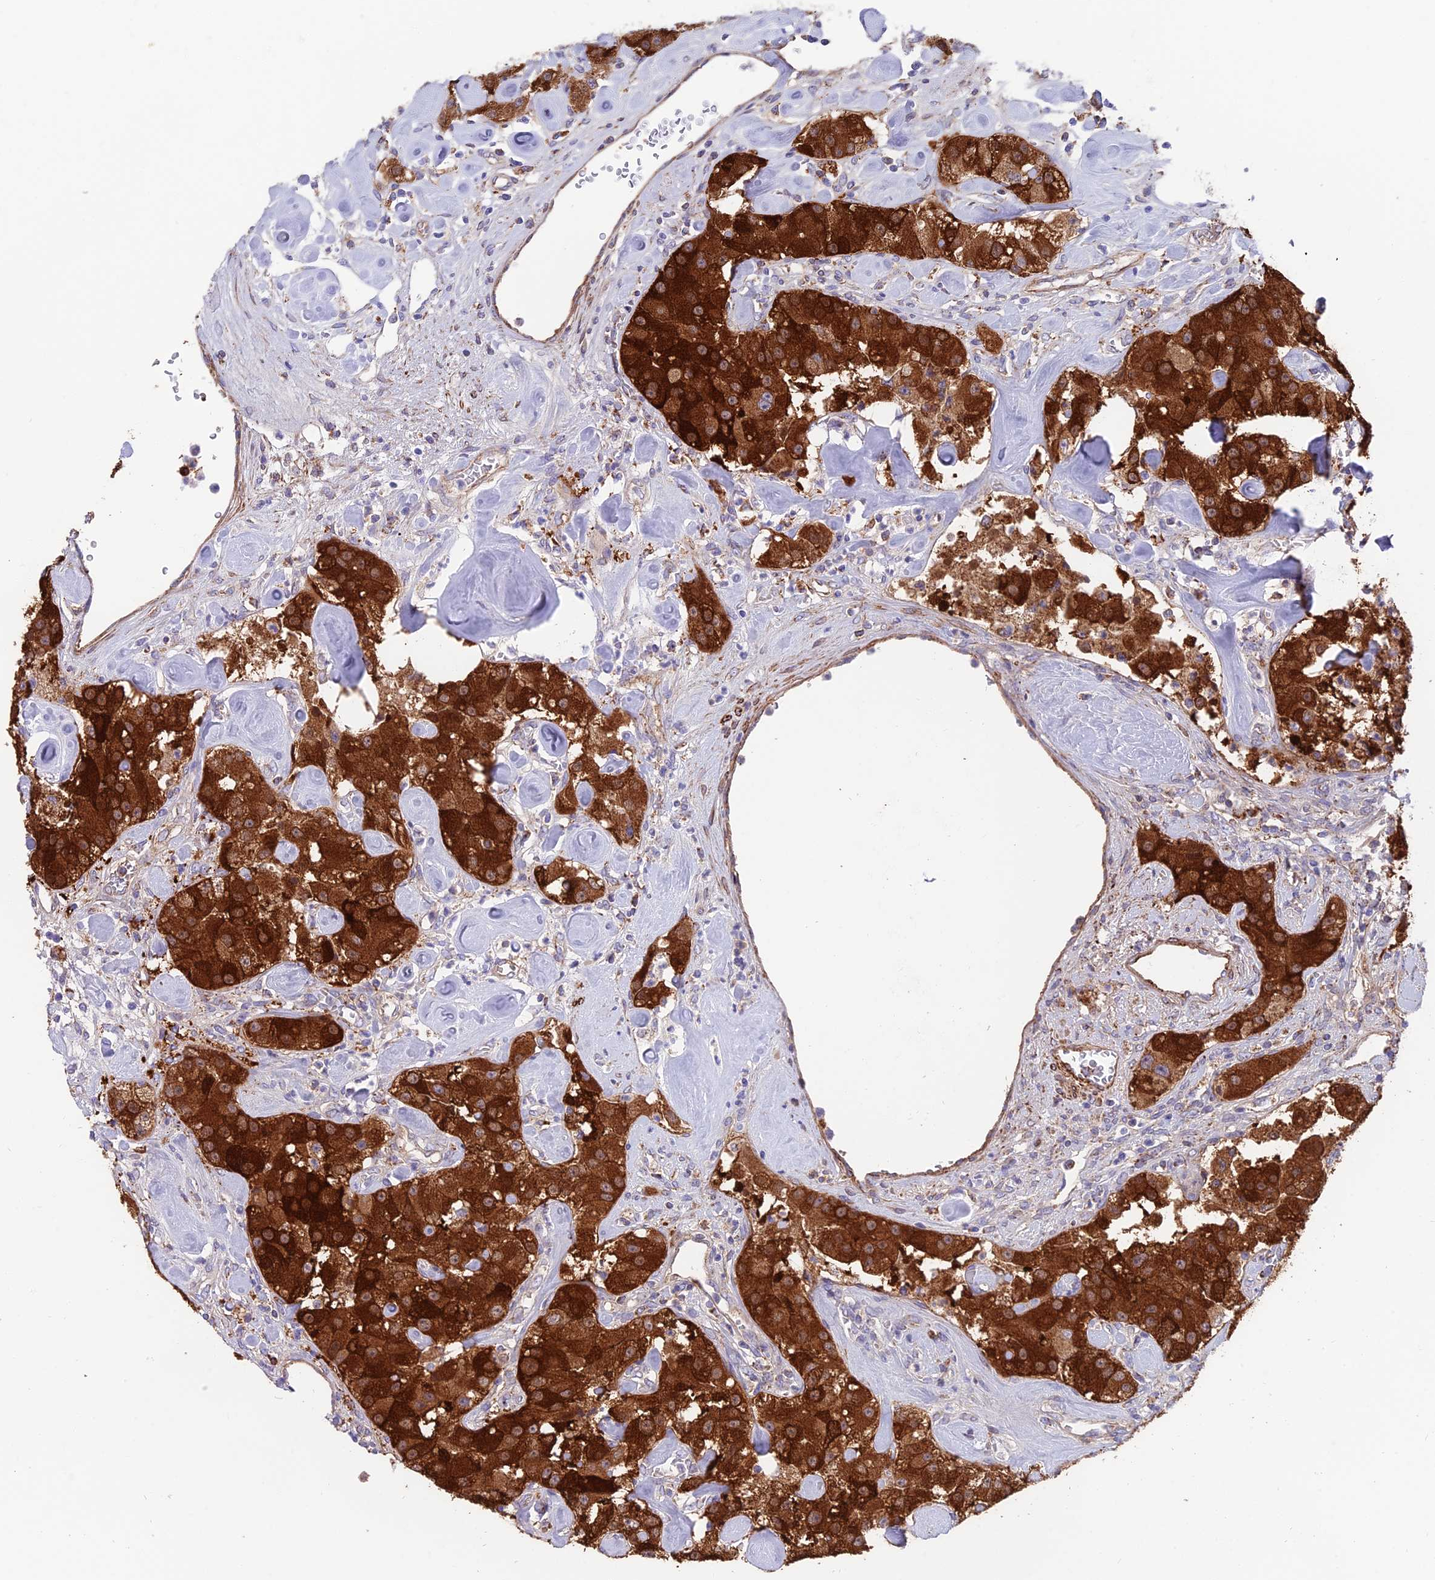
{"staining": {"intensity": "strong", "quantity": ">75%", "location": "cytoplasmic/membranous"}, "tissue": "carcinoid", "cell_type": "Tumor cells", "image_type": "cancer", "snomed": [{"axis": "morphology", "description": "Carcinoid, malignant, NOS"}, {"axis": "topography", "description": "Pancreas"}], "caption": "This image demonstrates carcinoid (malignant) stained with immunohistochemistry to label a protein in brown. The cytoplasmic/membranous of tumor cells show strong positivity for the protein. Nuclei are counter-stained blue.", "gene": "TIGD6", "patient": {"sex": "male", "age": 41}}